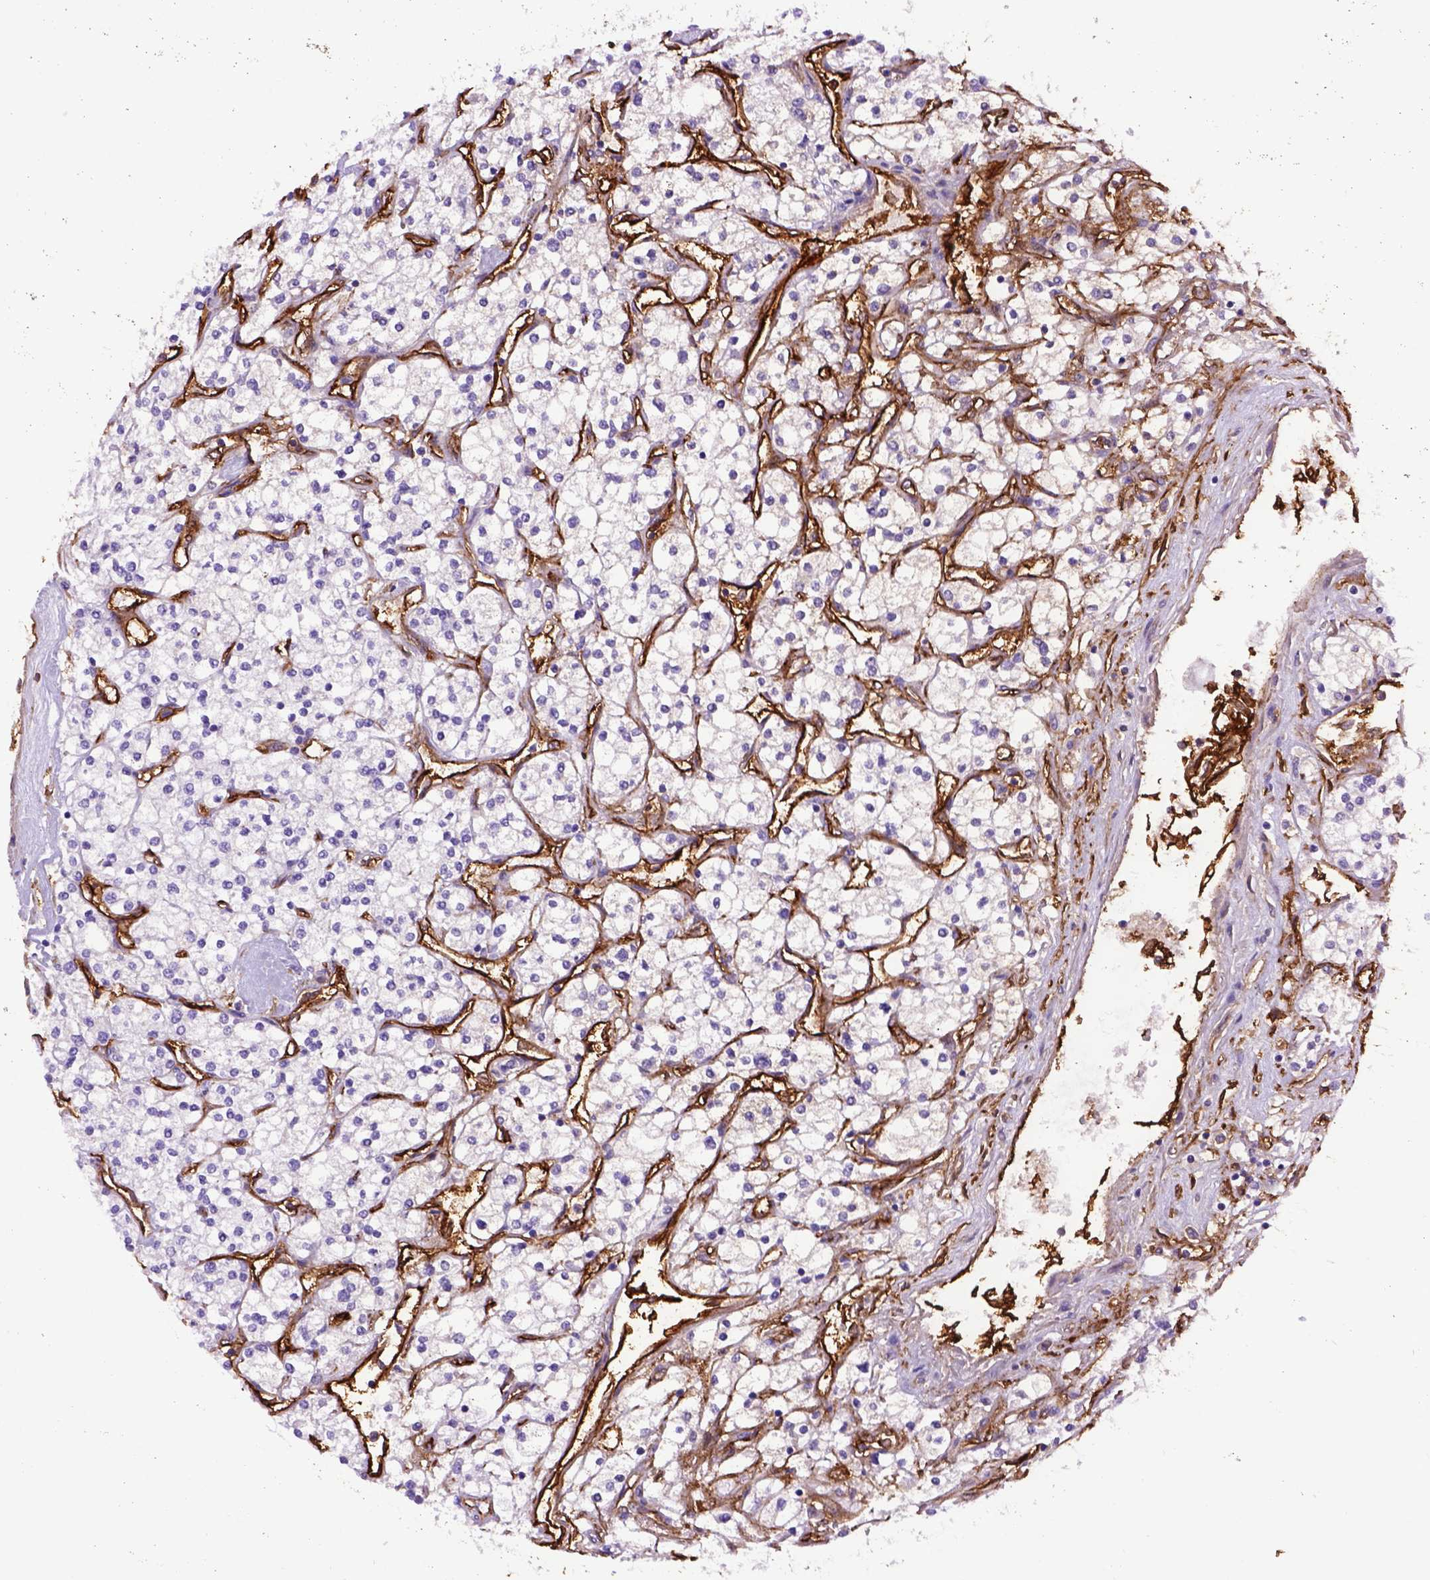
{"staining": {"intensity": "negative", "quantity": "none", "location": "none"}, "tissue": "renal cancer", "cell_type": "Tumor cells", "image_type": "cancer", "snomed": [{"axis": "morphology", "description": "Adenocarcinoma, NOS"}, {"axis": "topography", "description": "Kidney"}], "caption": "High magnification brightfield microscopy of renal adenocarcinoma stained with DAB (3,3'-diaminobenzidine) (brown) and counterstained with hematoxylin (blue): tumor cells show no significant expression.", "gene": "ENG", "patient": {"sex": "male", "age": 80}}